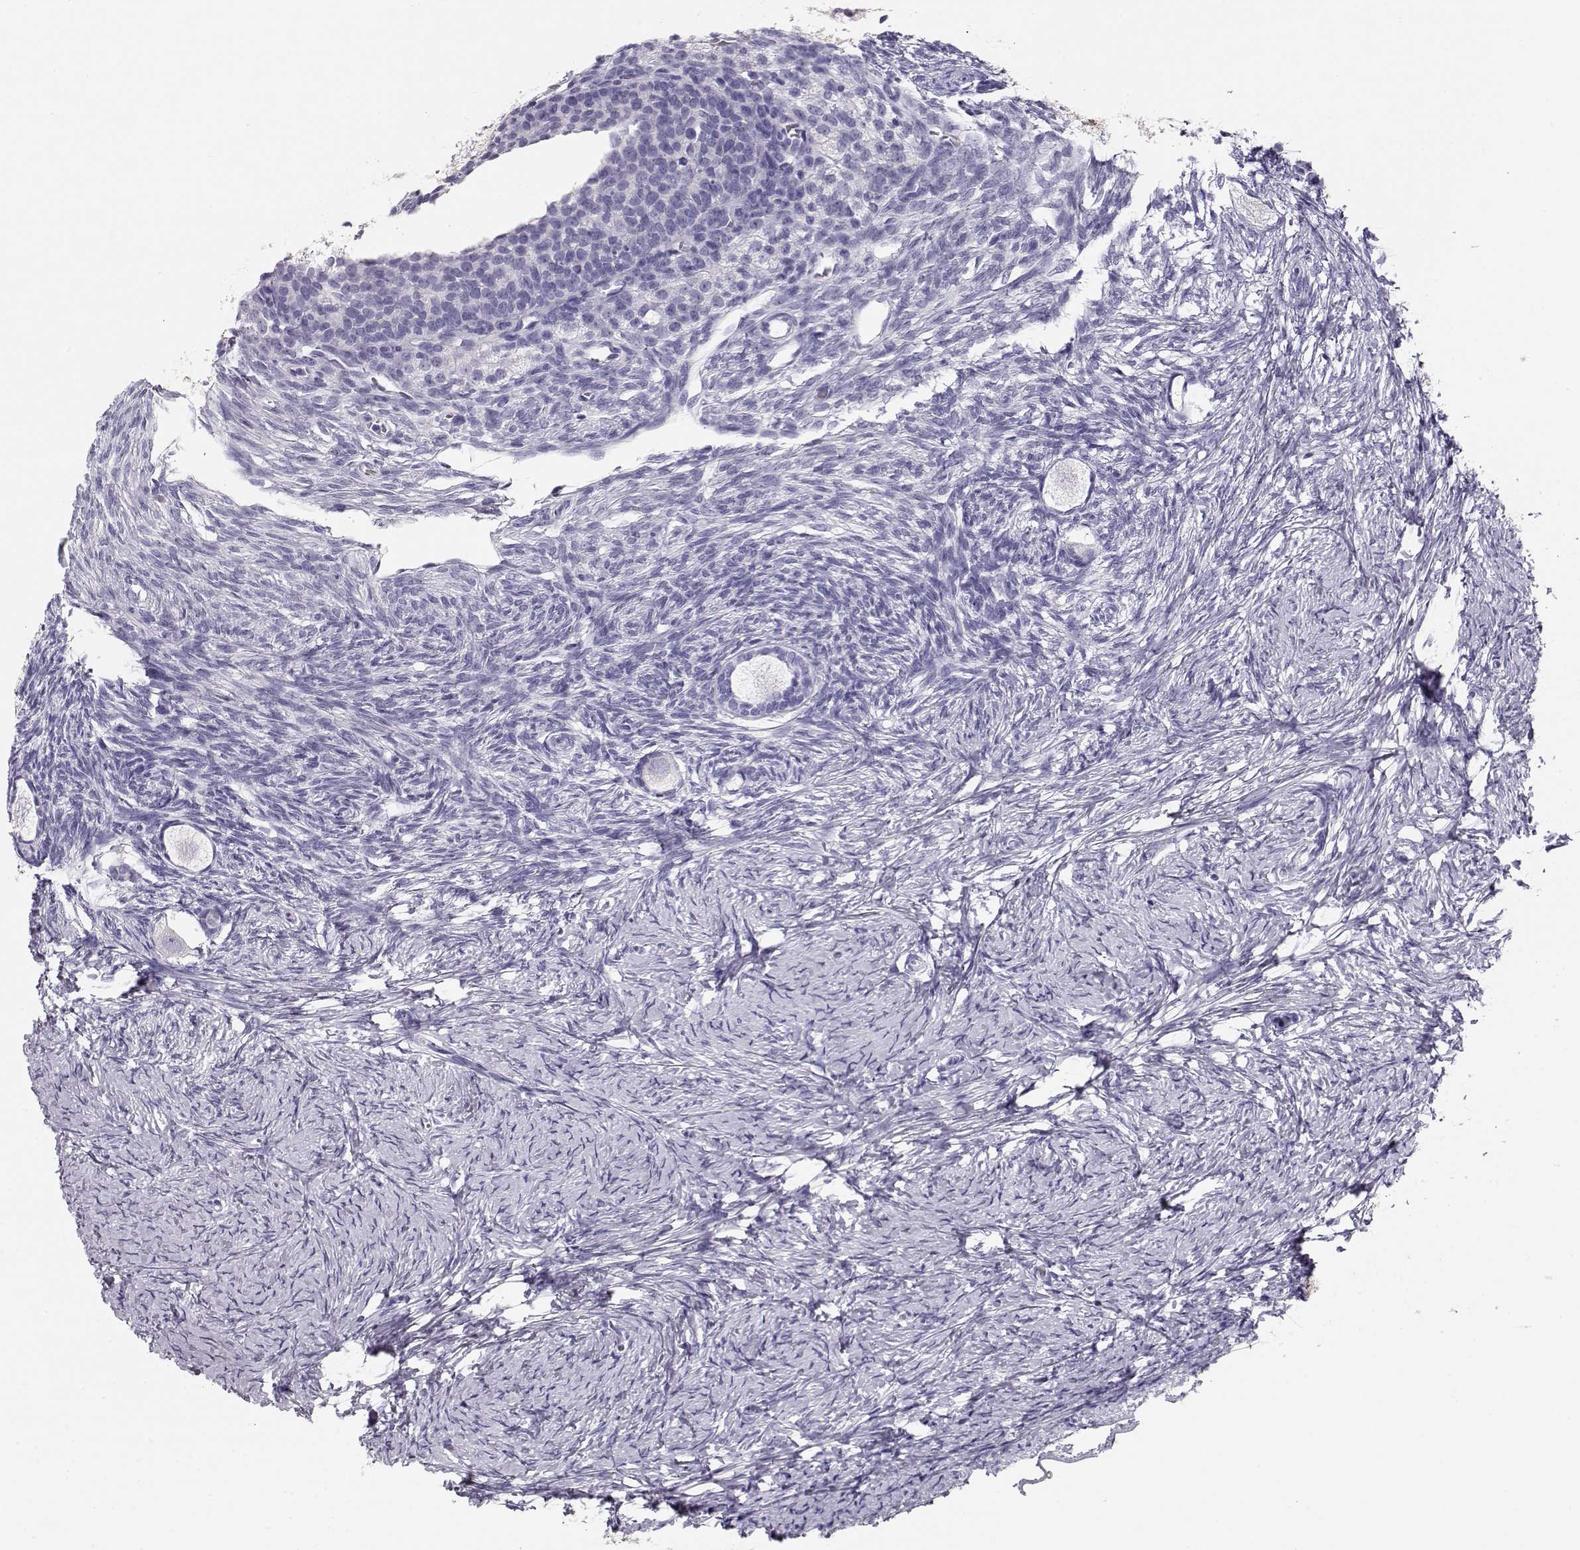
{"staining": {"intensity": "negative", "quantity": "none", "location": "none"}, "tissue": "ovary", "cell_type": "Follicle cells", "image_type": "normal", "snomed": [{"axis": "morphology", "description": "Normal tissue, NOS"}, {"axis": "topography", "description": "Ovary"}], "caption": "Immunohistochemical staining of benign ovary demonstrates no significant expression in follicle cells.", "gene": "MAGEC1", "patient": {"sex": "female", "age": 27}}